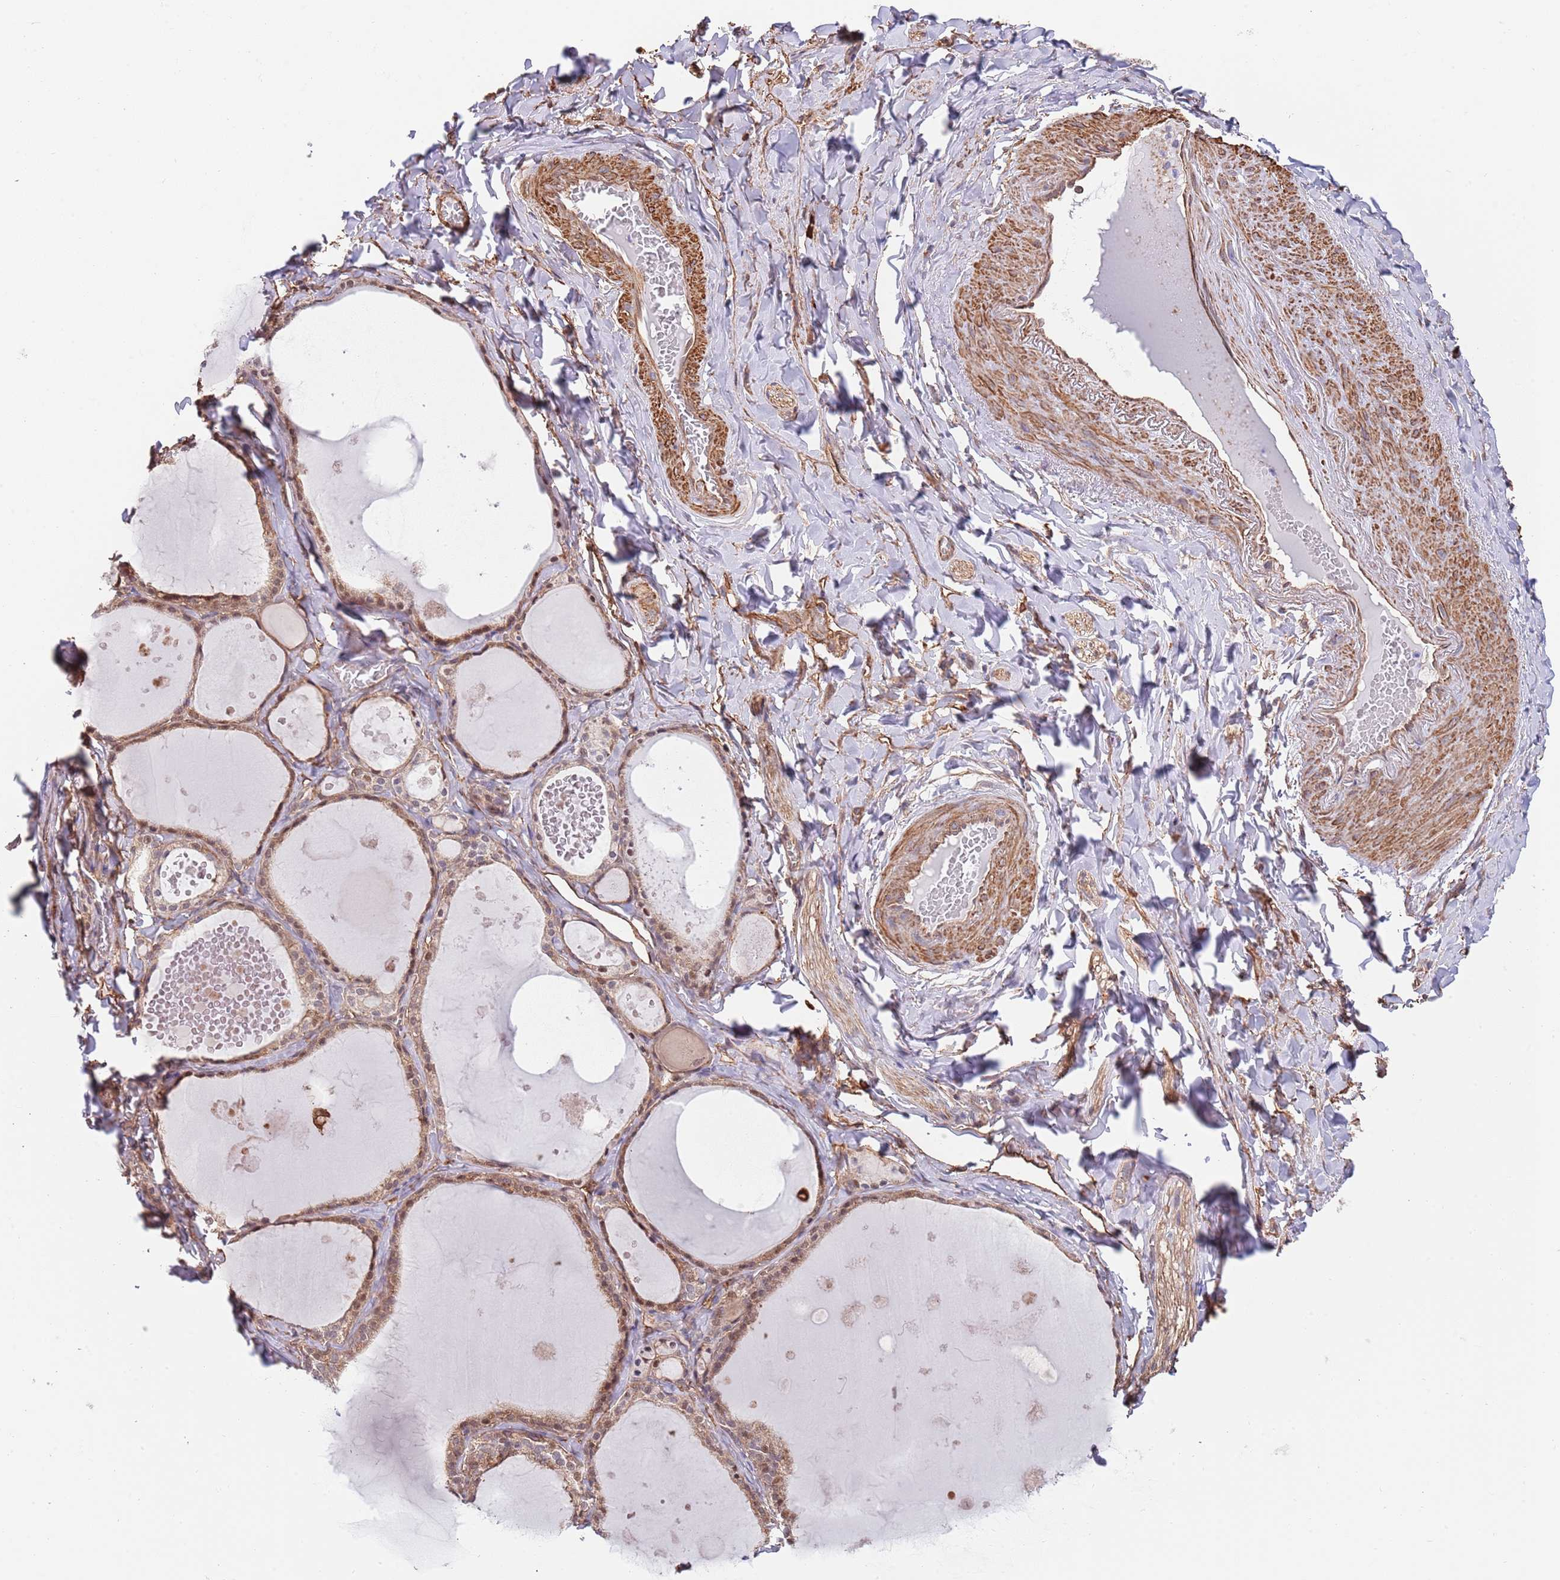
{"staining": {"intensity": "moderate", "quantity": ">75%", "location": "cytoplasmic/membranous,nuclear"}, "tissue": "thyroid gland", "cell_type": "Glandular cells", "image_type": "normal", "snomed": [{"axis": "morphology", "description": "Normal tissue, NOS"}, {"axis": "topography", "description": "Thyroid gland"}], "caption": "Immunohistochemical staining of normal human thyroid gland reveals medium levels of moderate cytoplasmic/membranous,nuclear staining in approximately >75% of glandular cells. The protein of interest is shown in brown color, while the nuclei are stained blue.", "gene": "BPNT1", "patient": {"sex": "male", "age": 56}}